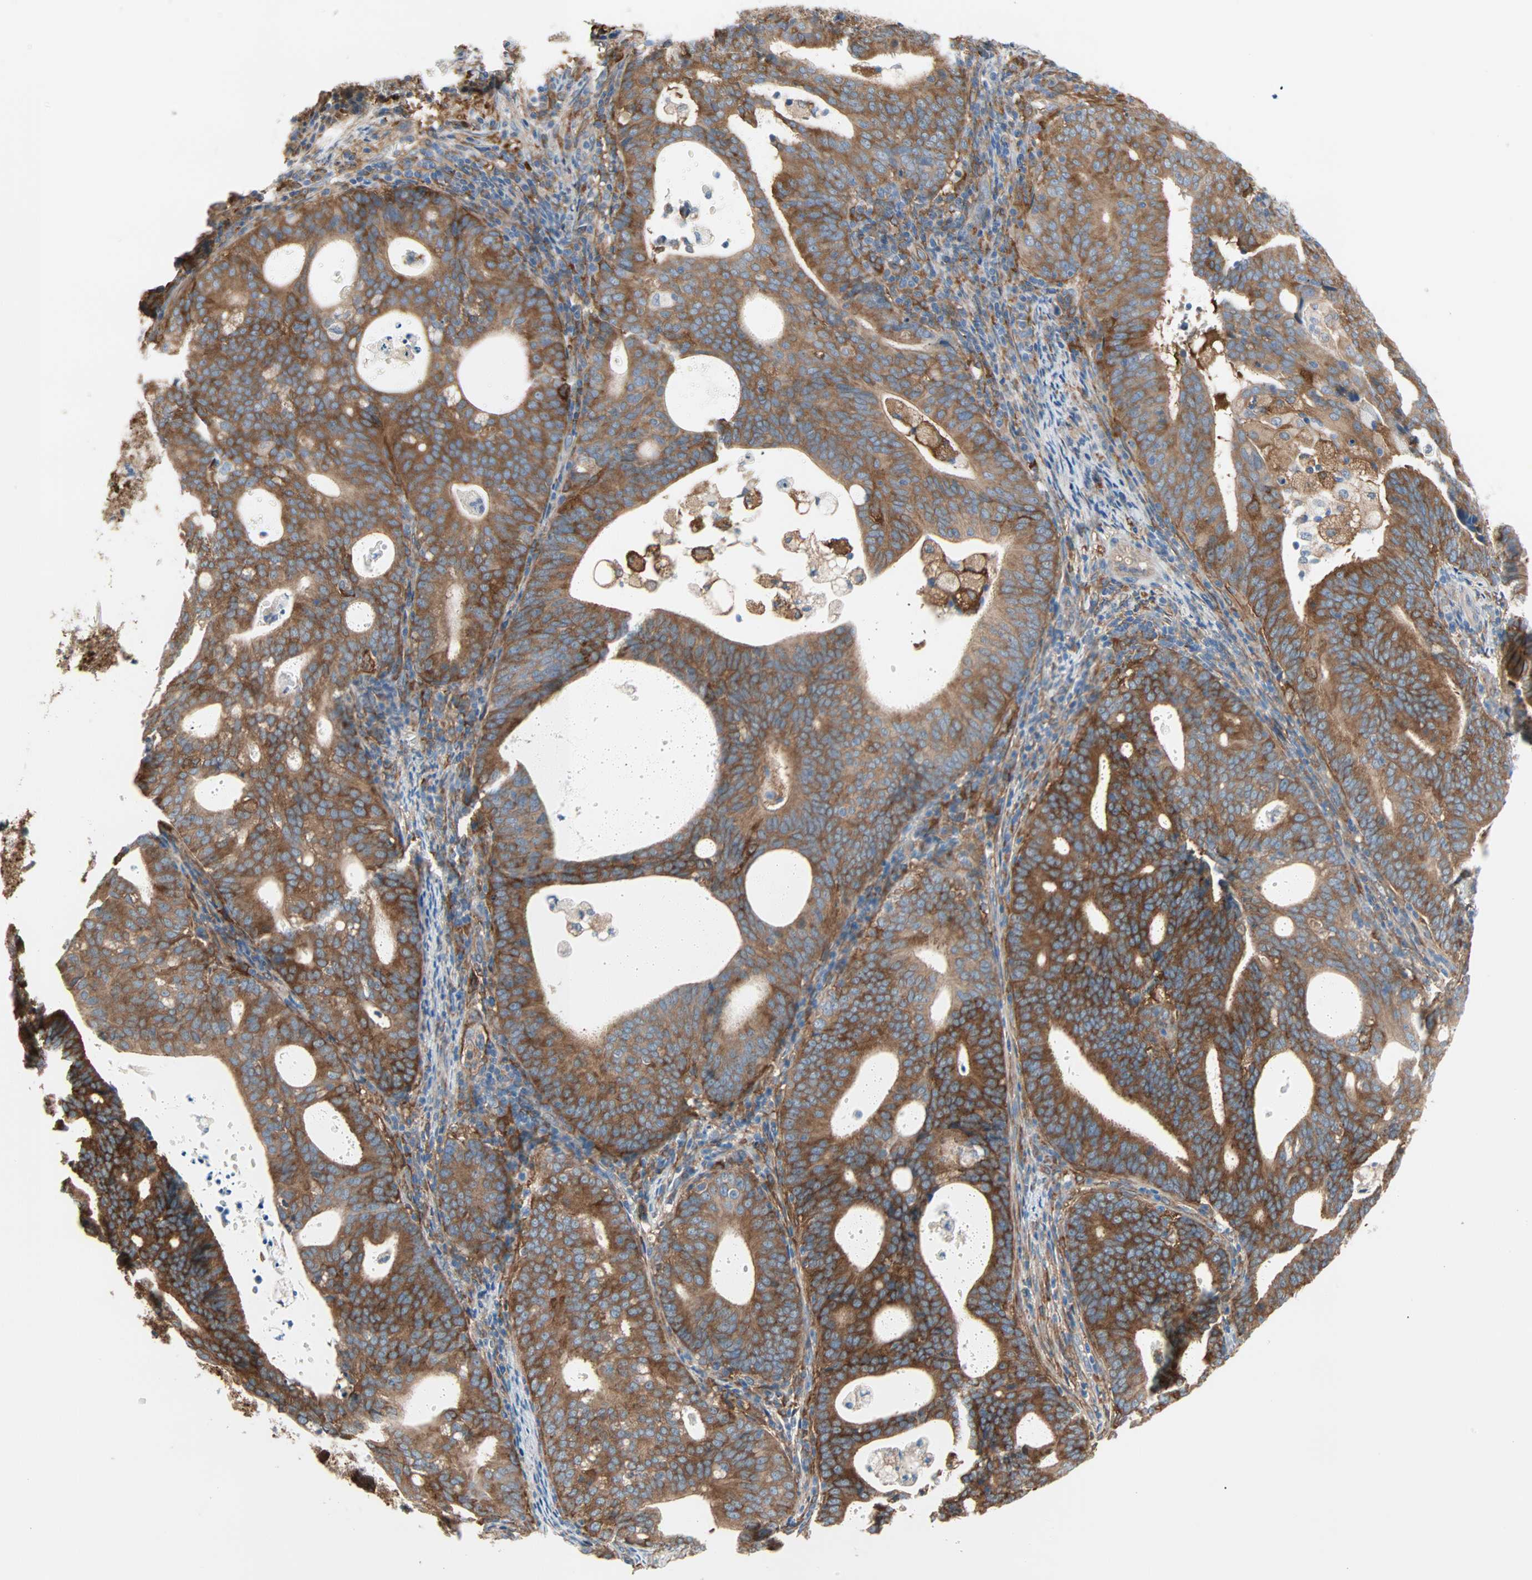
{"staining": {"intensity": "moderate", "quantity": ">75%", "location": "cytoplasmic/membranous"}, "tissue": "endometrial cancer", "cell_type": "Tumor cells", "image_type": "cancer", "snomed": [{"axis": "morphology", "description": "Adenocarcinoma, NOS"}, {"axis": "topography", "description": "Uterus"}], "caption": "Endometrial adenocarcinoma was stained to show a protein in brown. There is medium levels of moderate cytoplasmic/membranous staining in about >75% of tumor cells.", "gene": "EPB41L2", "patient": {"sex": "female", "age": 83}}